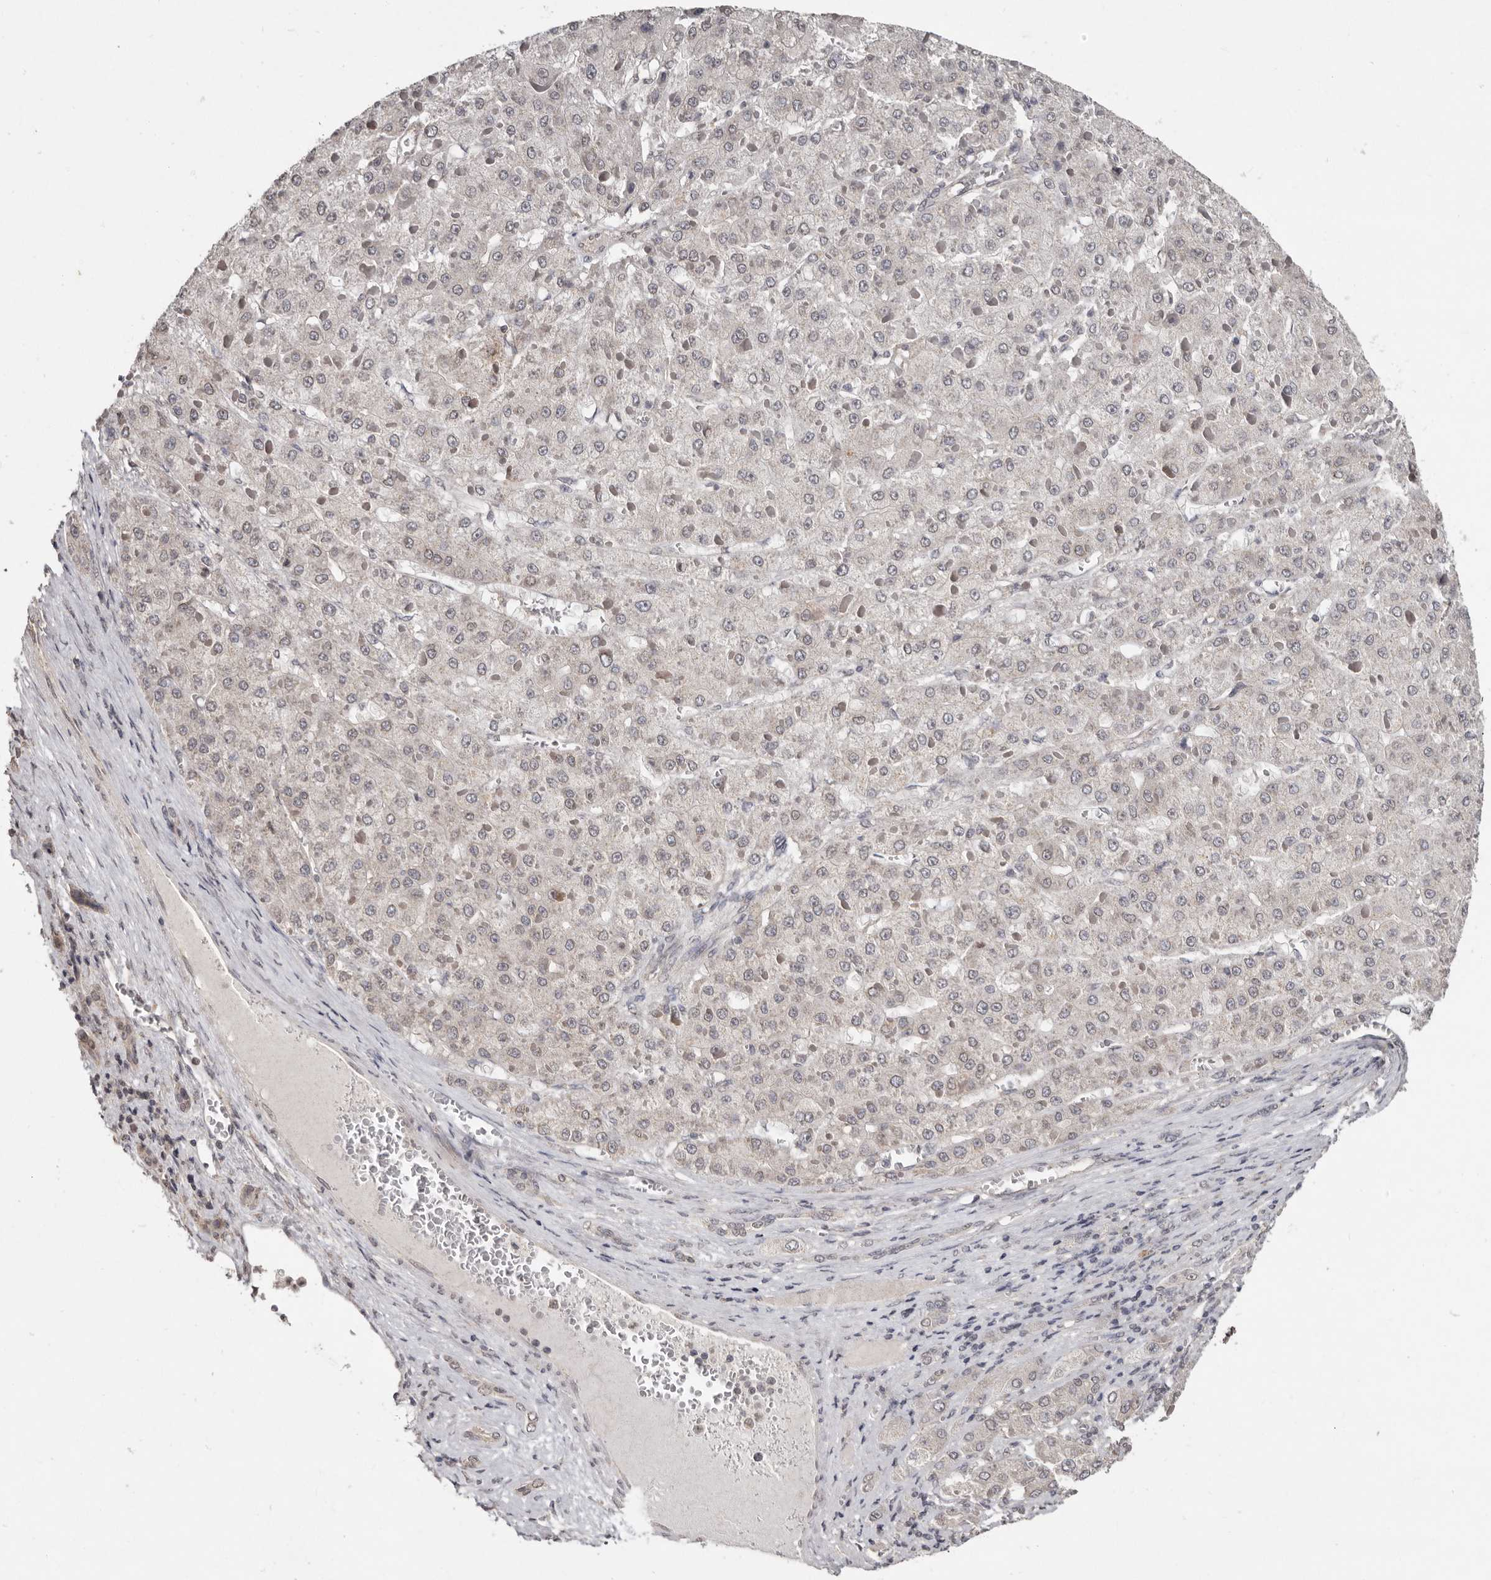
{"staining": {"intensity": "weak", "quantity": "25%-75%", "location": "cytoplasmic/membranous"}, "tissue": "liver cancer", "cell_type": "Tumor cells", "image_type": "cancer", "snomed": [{"axis": "morphology", "description": "Carcinoma, Hepatocellular, NOS"}, {"axis": "topography", "description": "Liver"}], "caption": "Liver hepatocellular carcinoma stained with DAB (3,3'-diaminobenzidine) immunohistochemistry (IHC) reveals low levels of weak cytoplasmic/membranous positivity in about 25%-75% of tumor cells.", "gene": "LINGO2", "patient": {"sex": "female", "age": 73}}